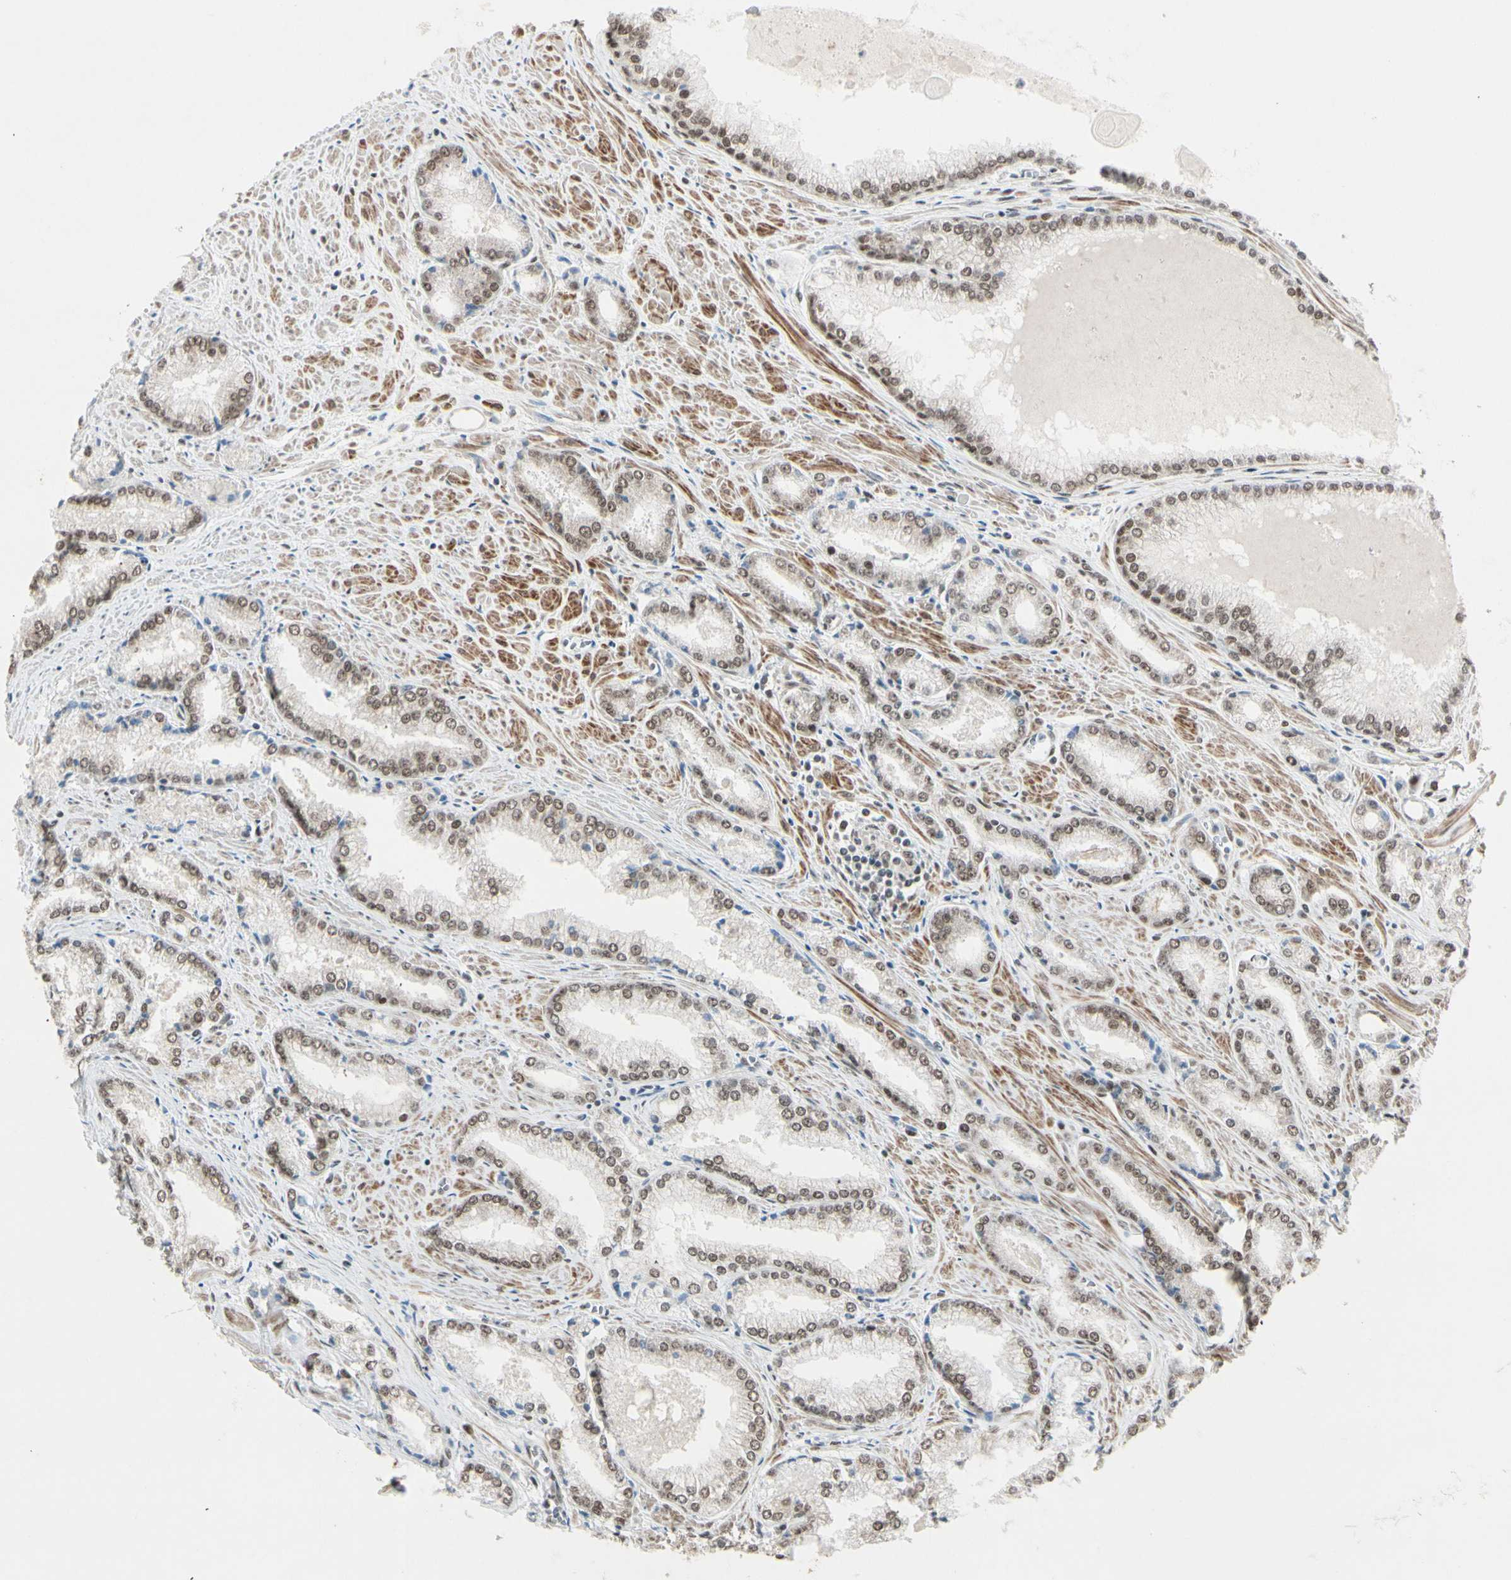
{"staining": {"intensity": "moderate", "quantity": ">75%", "location": "nuclear"}, "tissue": "prostate cancer", "cell_type": "Tumor cells", "image_type": "cancer", "snomed": [{"axis": "morphology", "description": "Adenocarcinoma, Low grade"}, {"axis": "topography", "description": "Prostate"}], "caption": "A medium amount of moderate nuclear staining is present in about >75% of tumor cells in prostate cancer tissue.", "gene": "CHAMP1", "patient": {"sex": "male", "age": 64}}